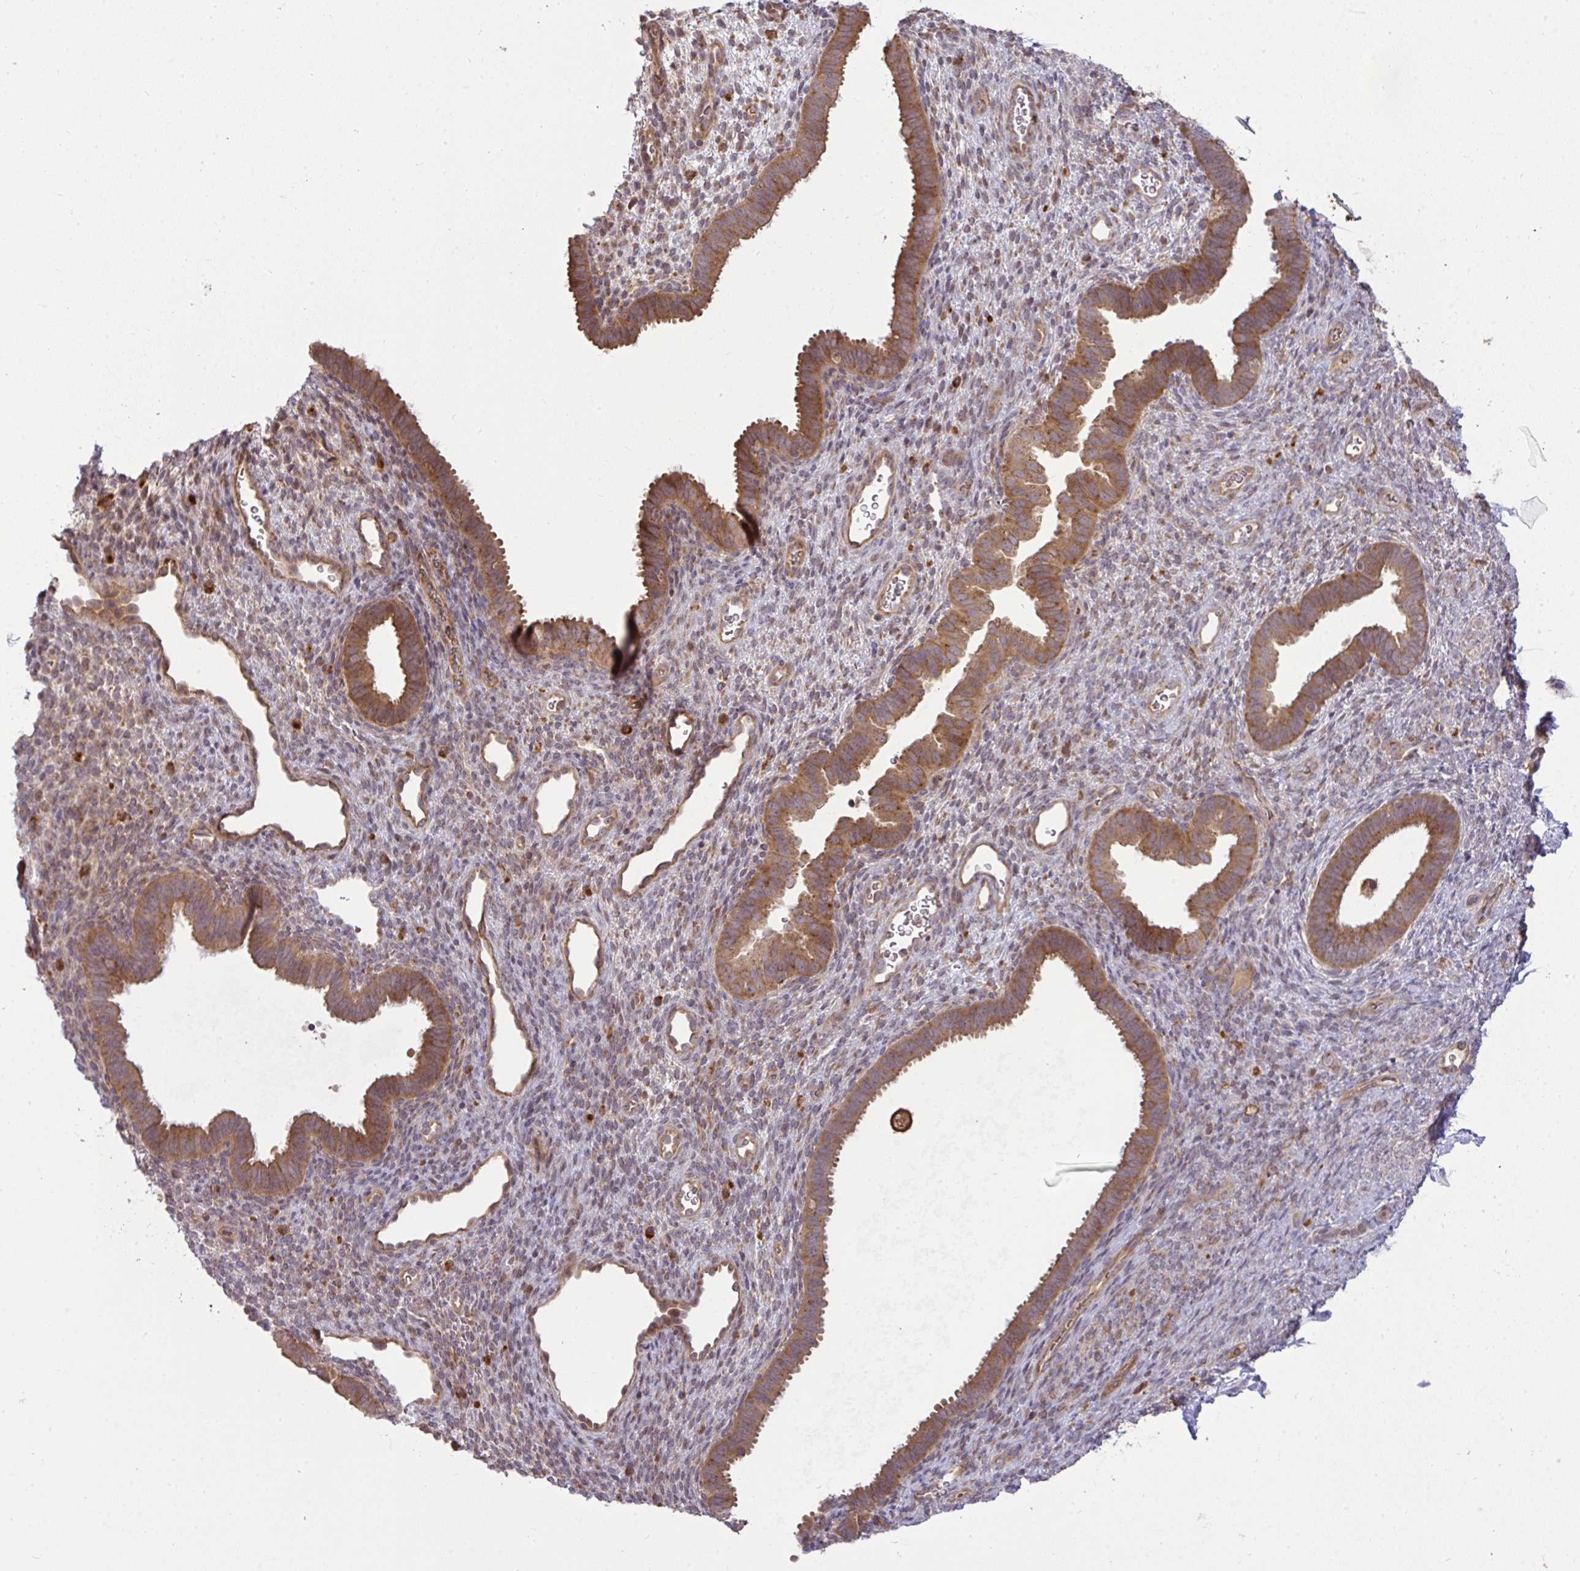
{"staining": {"intensity": "weak", "quantity": "25%-75%", "location": "cytoplasmic/membranous"}, "tissue": "endometrium", "cell_type": "Cells in endometrial stroma", "image_type": "normal", "snomed": [{"axis": "morphology", "description": "Normal tissue, NOS"}, {"axis": "topography", "description": "Endometrium"}], "caption": "DAB immunohistochemical staining of benign human endometrium demonstrates weak cytoplasmic/membranous protein expression in about 25%-75% of cells in endometrial stroma. (Stains: DAB in brown, nuclei in blue, Microscopy: brightfield microscopy at high magnification).", "gene": "SLC9A6", "patient": {"sex": "female", "age": 34}}